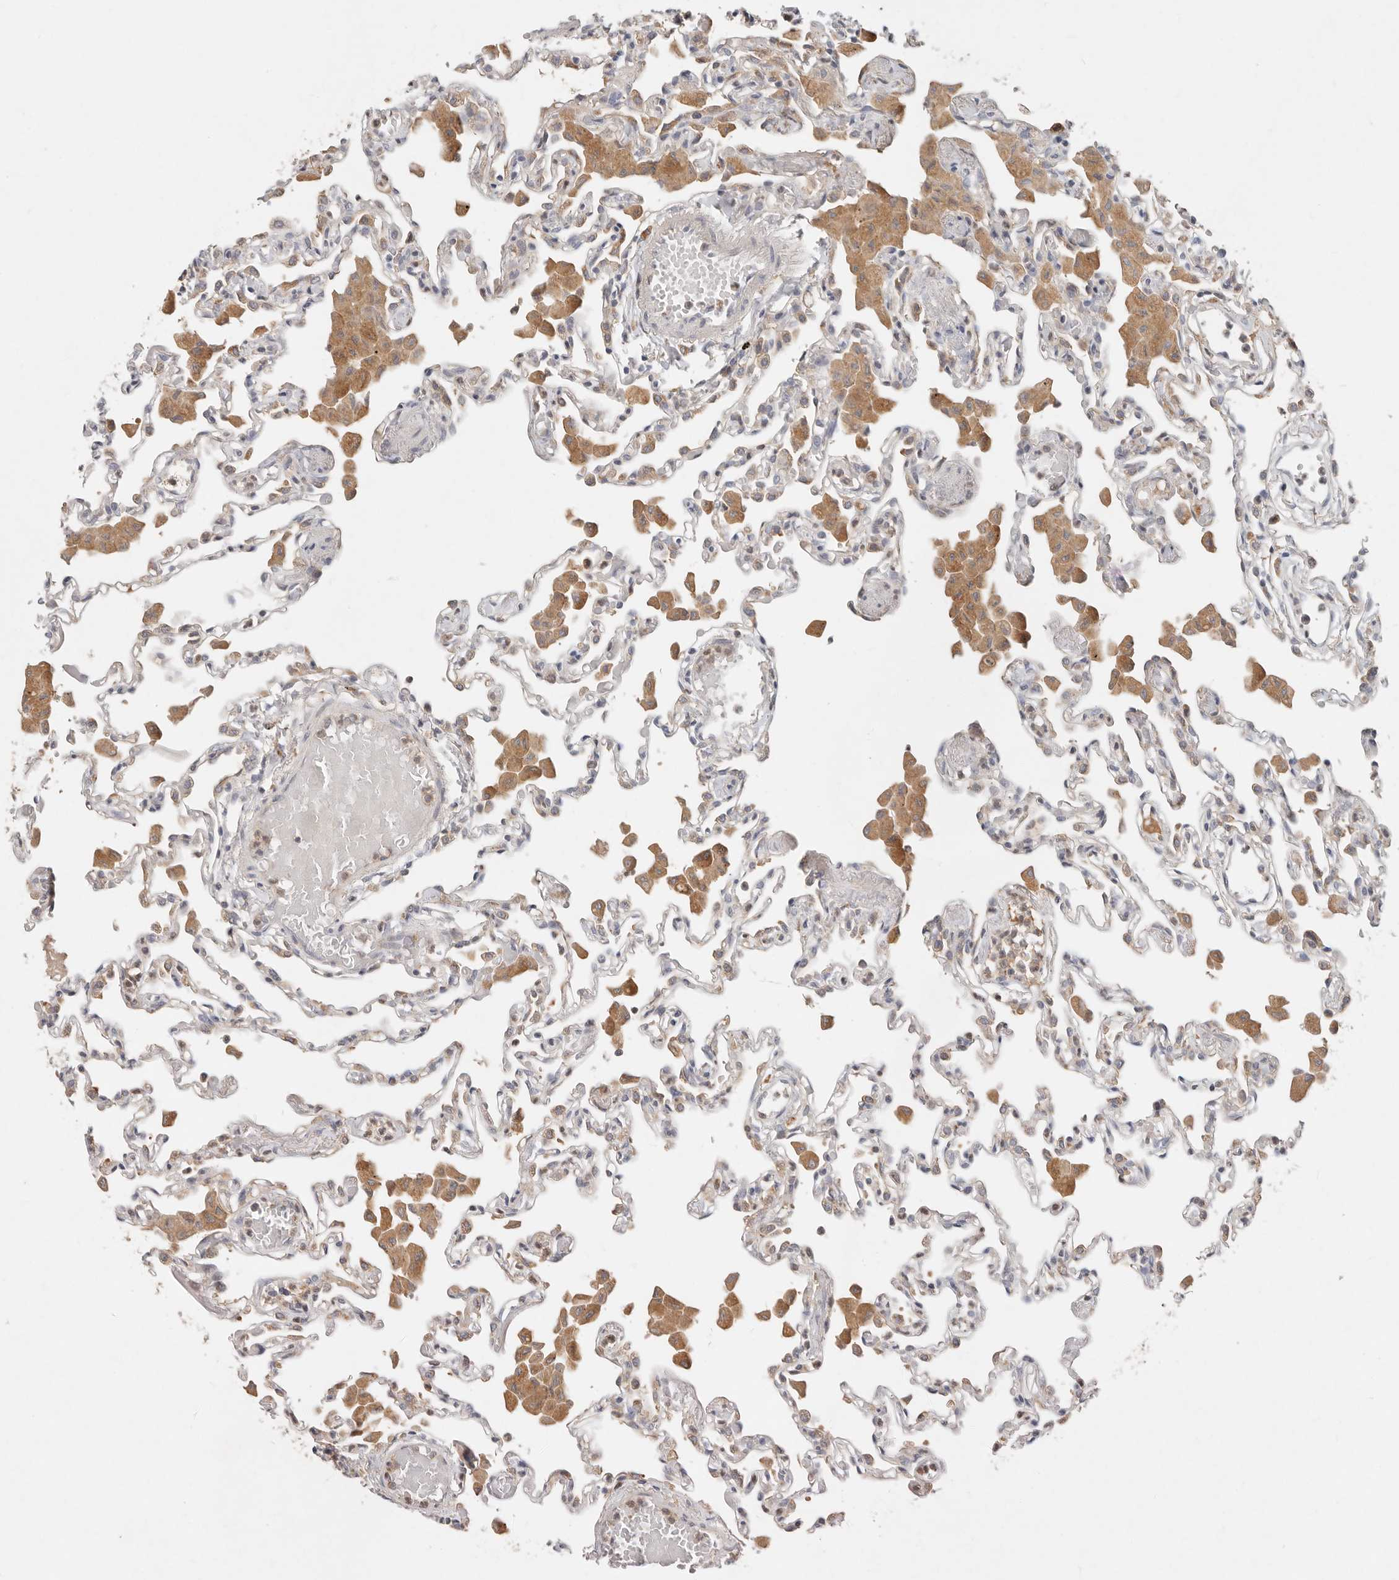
{"staining": {"intensity": "weak", "quantity": "25%-75%", "location": "cytoplasmic/membranous"}, "tissue": "lung", "cell_type": "Alveolar cells", "image_type": "normal", "snomed": [{"axis": "morphology", "description": "Normal tissue, NOS"}, {"axis": "topography", "description": "Bronchus"}, {"axis": "topography", "description": "Lung"}], "caption": "Brown immunohistochemical staining in unremarkable lung demonstrates weak cytoplasmic/membranous expression in approximately 25%-75% of alveolar cells.", "gene": "ARHGEF10L", "patient": {"sex": "female", "age": 49}}